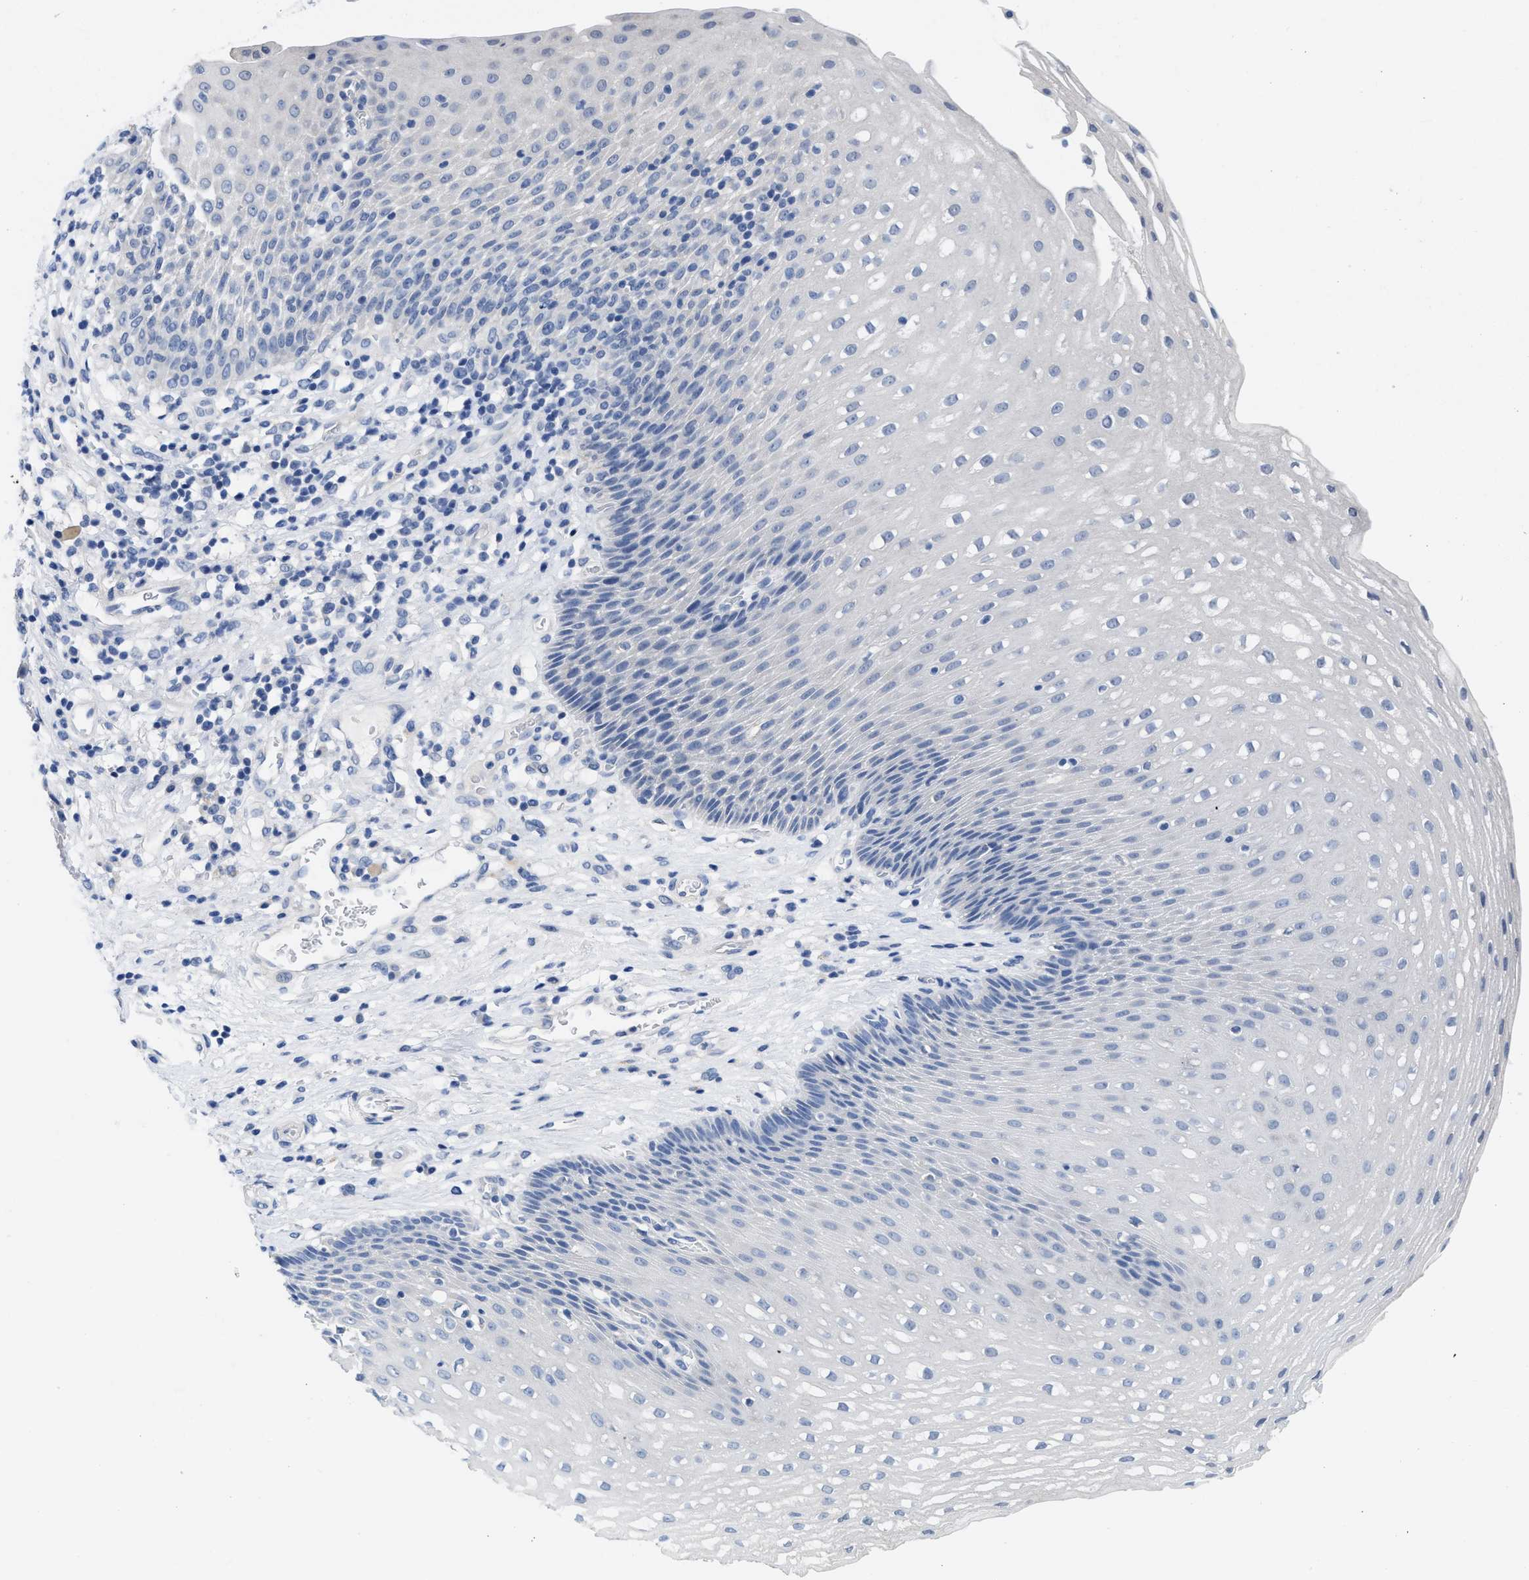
{"staining": {"intensity": "negative", "quantity": "none", "location": "none"}, "tissue": "esophagus", "cell_type": "Squamous epithelial cells", "image_type": "normal", "snomed": [{"axis": "morphology", "description": "Normal tissue, NOS"}, {"axis": "topography", "description": "Esophagus"}], "caption": "Photomicrograph shows no protein positivity in squamous epithelial cells of benign esophagus.", "gene": "PYY", "patient": {"sex": "male", "age": 48}}